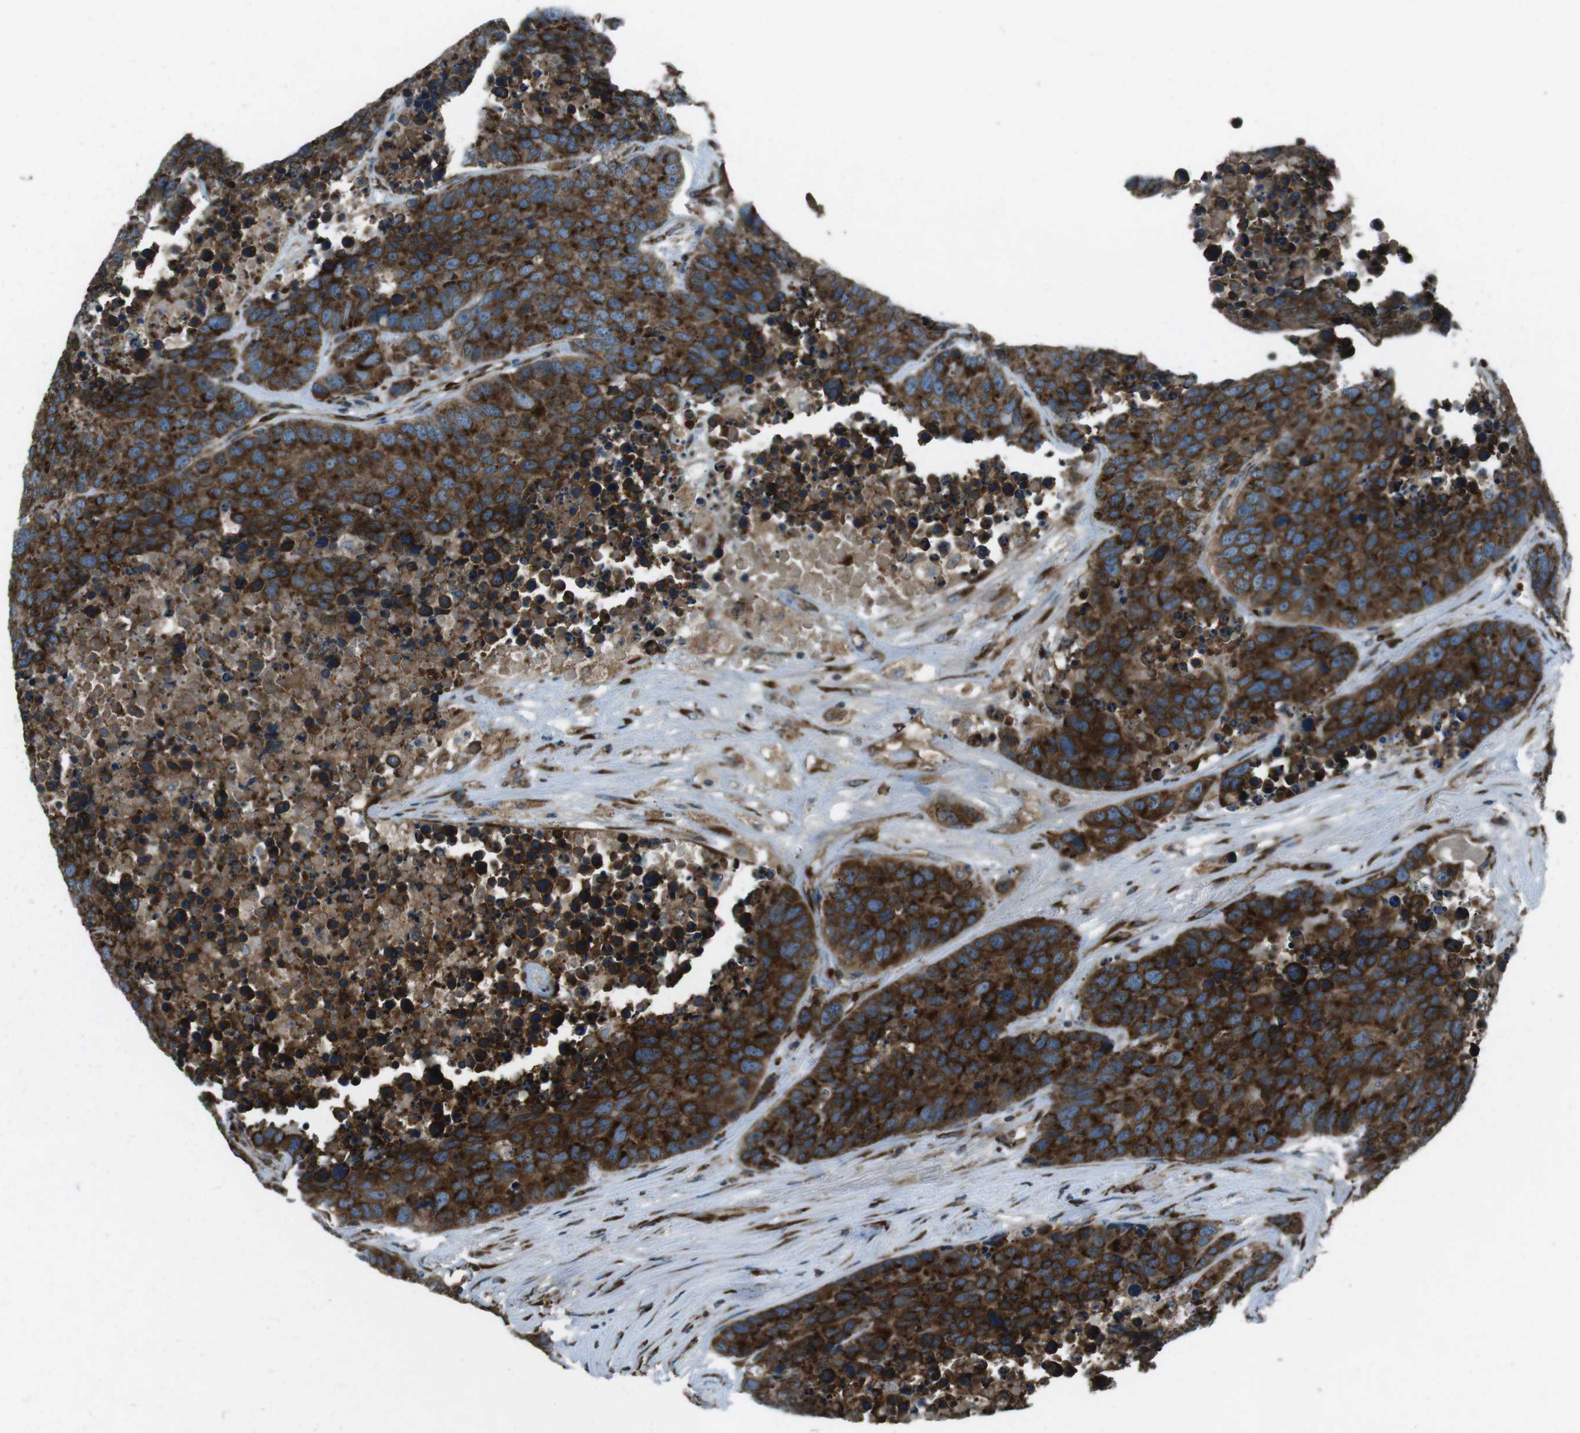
{"staining": {"intensity": "strong", "quantity": ">75%", "location": "cytoplasmic/membranous"}, "tissue": "carcinoid", "cell_type": "Tumor cells", "image_type": "cancer", "snomed": [{"axis": "morphology", "description": "Carcinoid, malignant, NOS"}, {"axis": "topography", "description": "Lung"}], "caption": "The micrograph demonstrates a brown stain indicating the presence of a protein in the cytoplasmic/membranous of tumor cells in carcinoid (malignant).", "gene": "KTN1", "patient": {"sex": "male", "age": 60}}